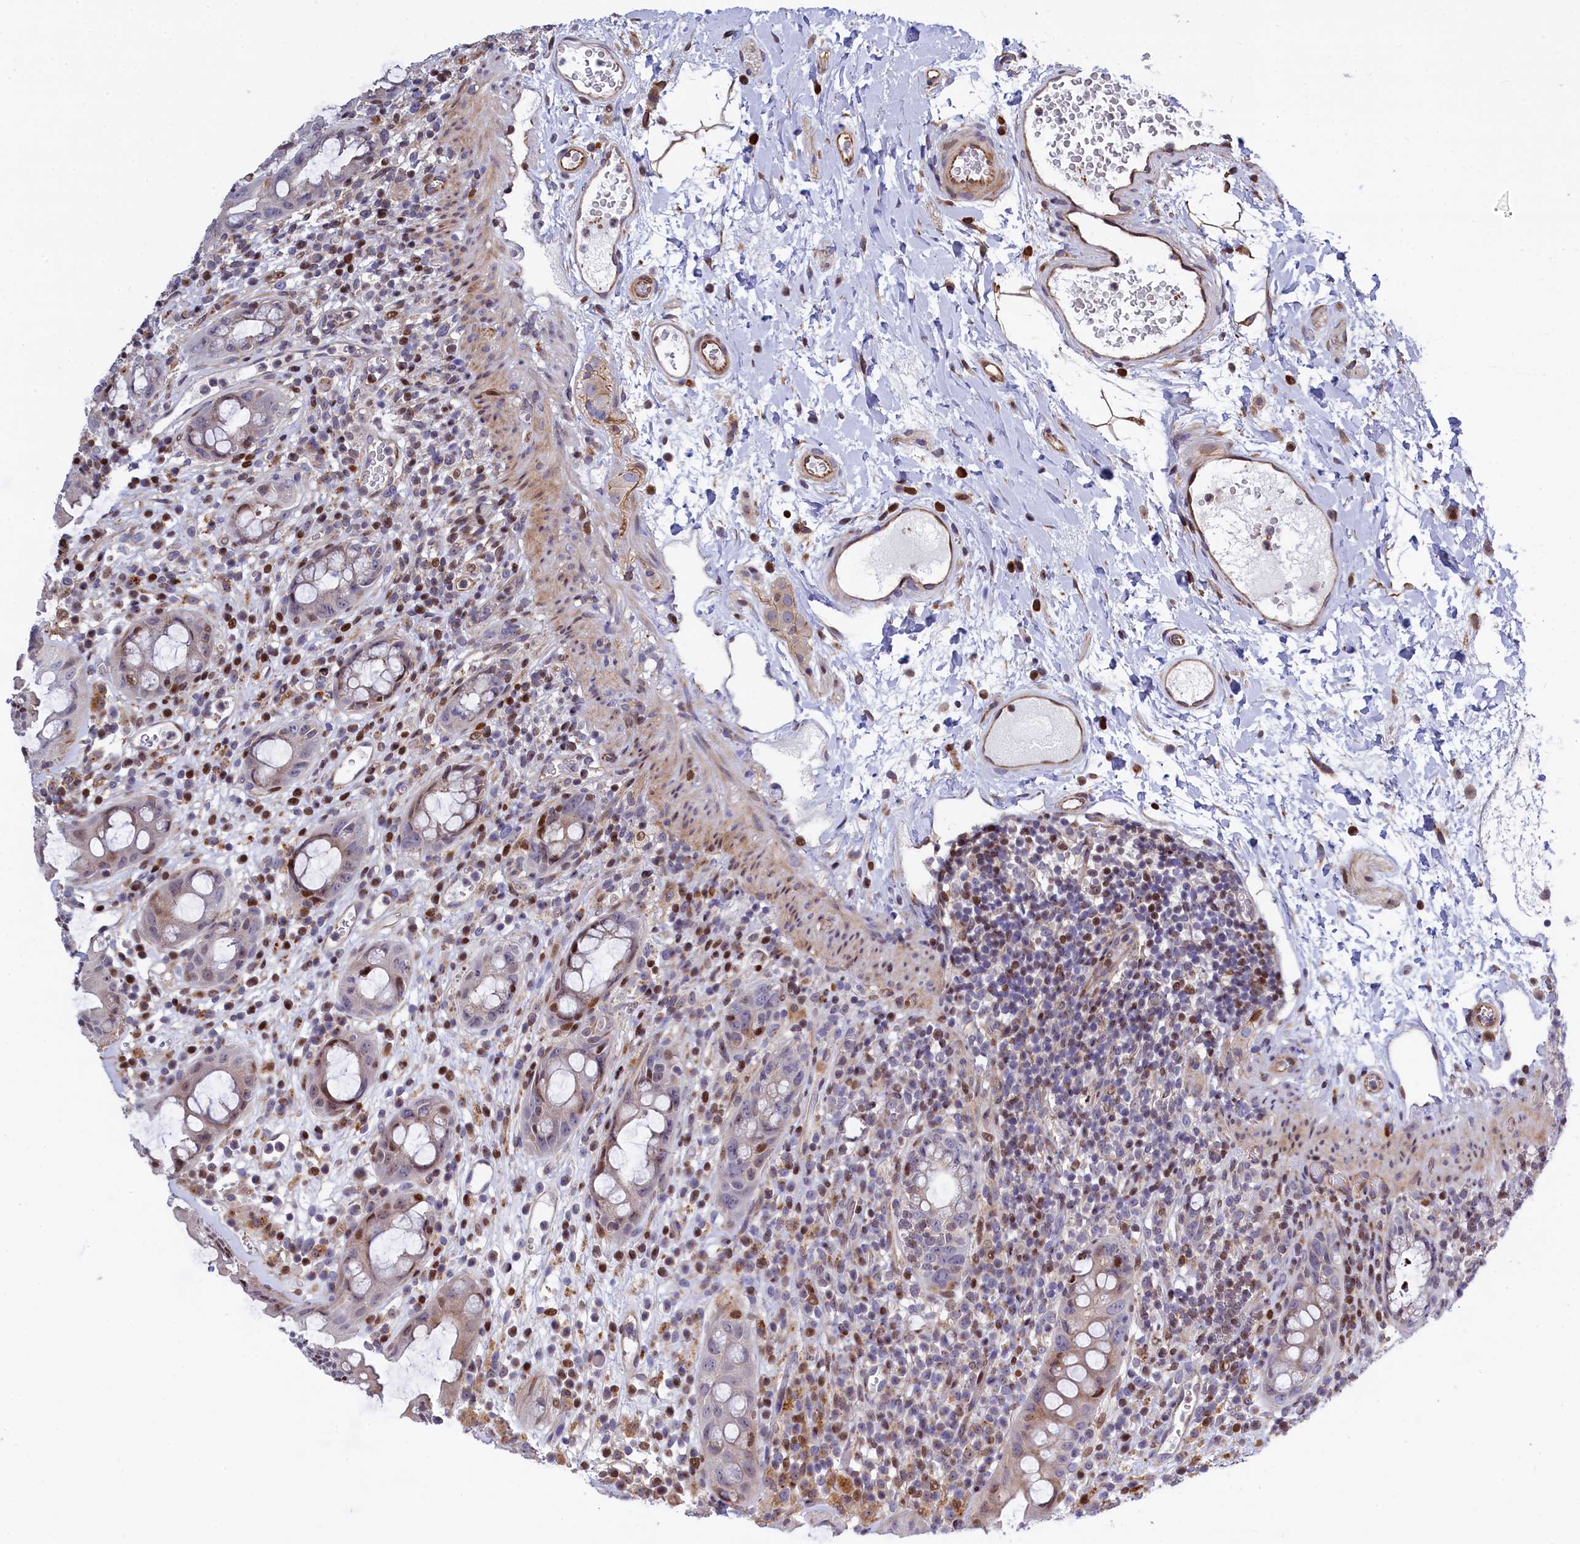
{"staining": {"intensity": "moderate", "quantity": "25%-75%", "location": "nuclear"}, "tissue": "rectum", "cell_type": "Glandular cells", "image_type": "normal", "snomed": [{"axis": "morphology", "description": "Normal tissue, NOS"}, {"axis": "topography", "description": "Rectum"}], "caption": "Immunohistochemical staining of benign human rectum shows medium levels of moderate nuclear staining in approximately 25%-75% of glandular cells.", "gene": "TGDS", "patient": {"sex": "female", "age": 57}}